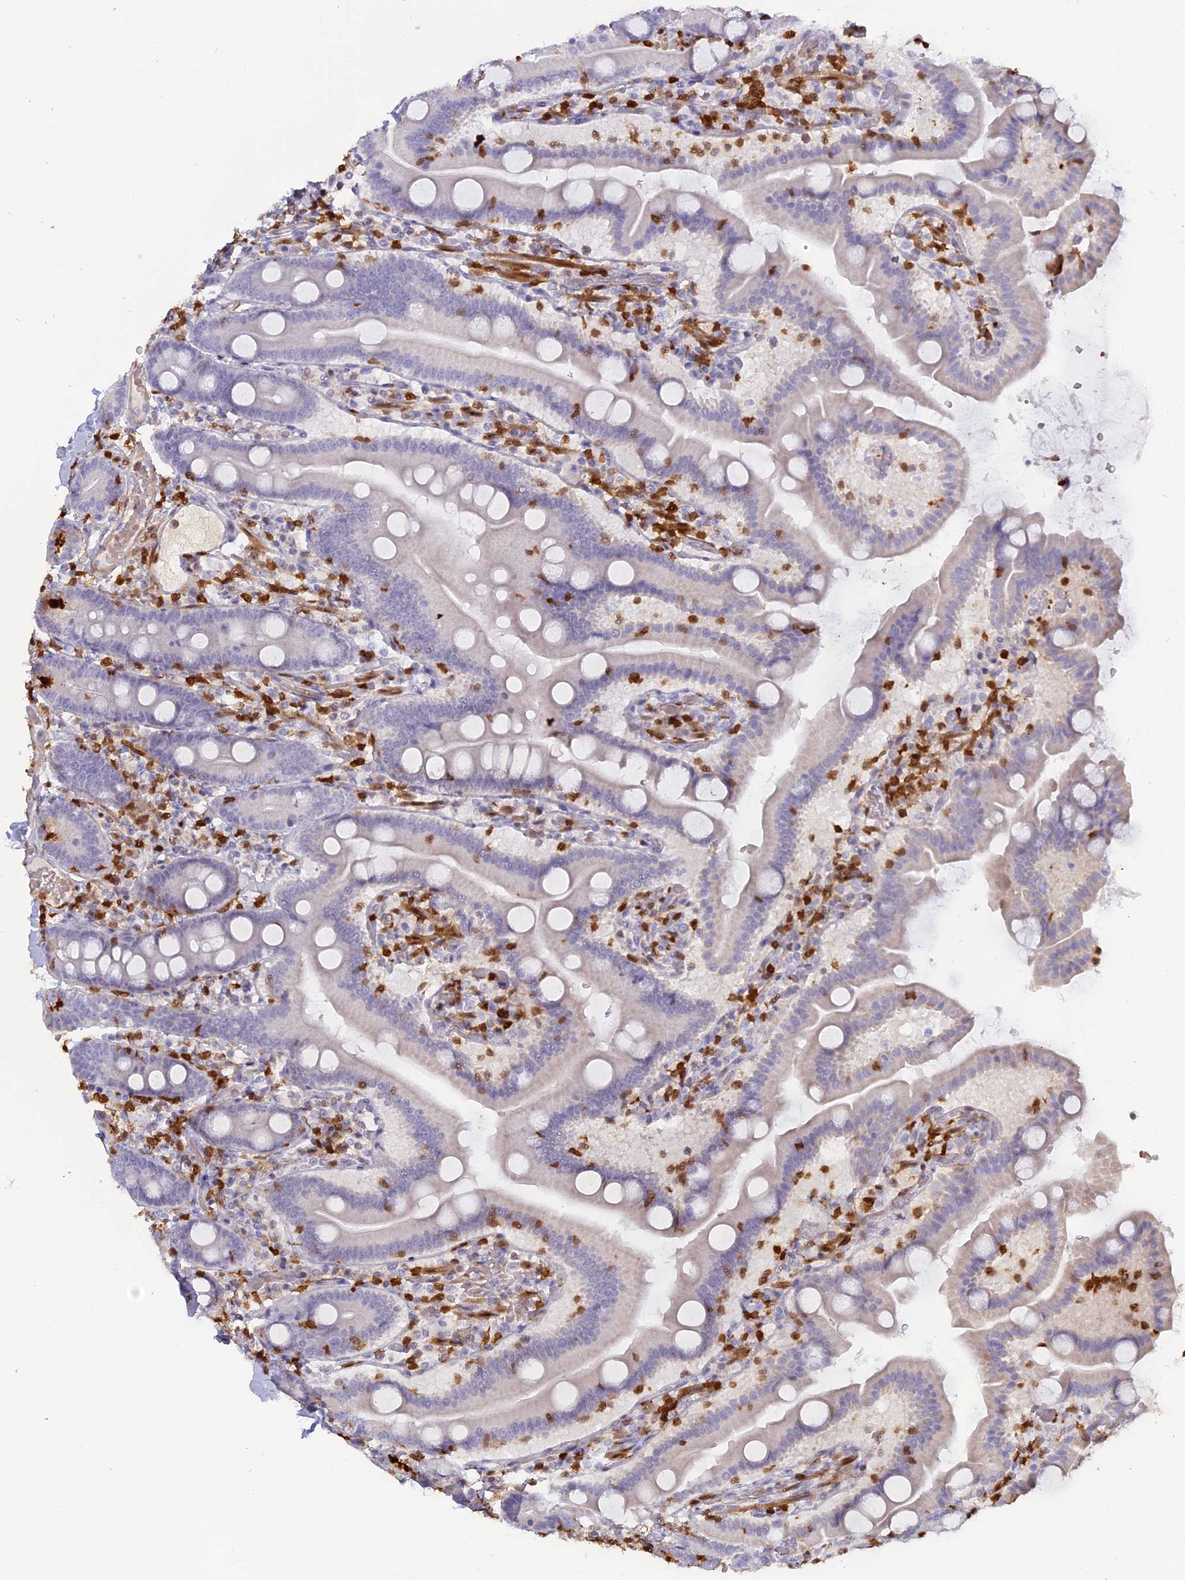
{"staining": {"intensity": "strong", "quantity": "<25%", "location": "cytoplasmic/membranous"}, "tissue": "duodenum", "cell_type": "Glandular cells", "image_type": "normal", "snomed": [{"axis": "morphology", "description": "Normal tissue, NOS"}, {"axis": "topography", "description": "Duodenum"}], "caption": "Immunohistochemistry of unremarkable human duodenum exhibits medium levels of strong cytoplasmic/membranous staining in approximately <25% of glandular cells.", "gene": "PGBD4", "patient": {"sex": "male", "age": 55}}